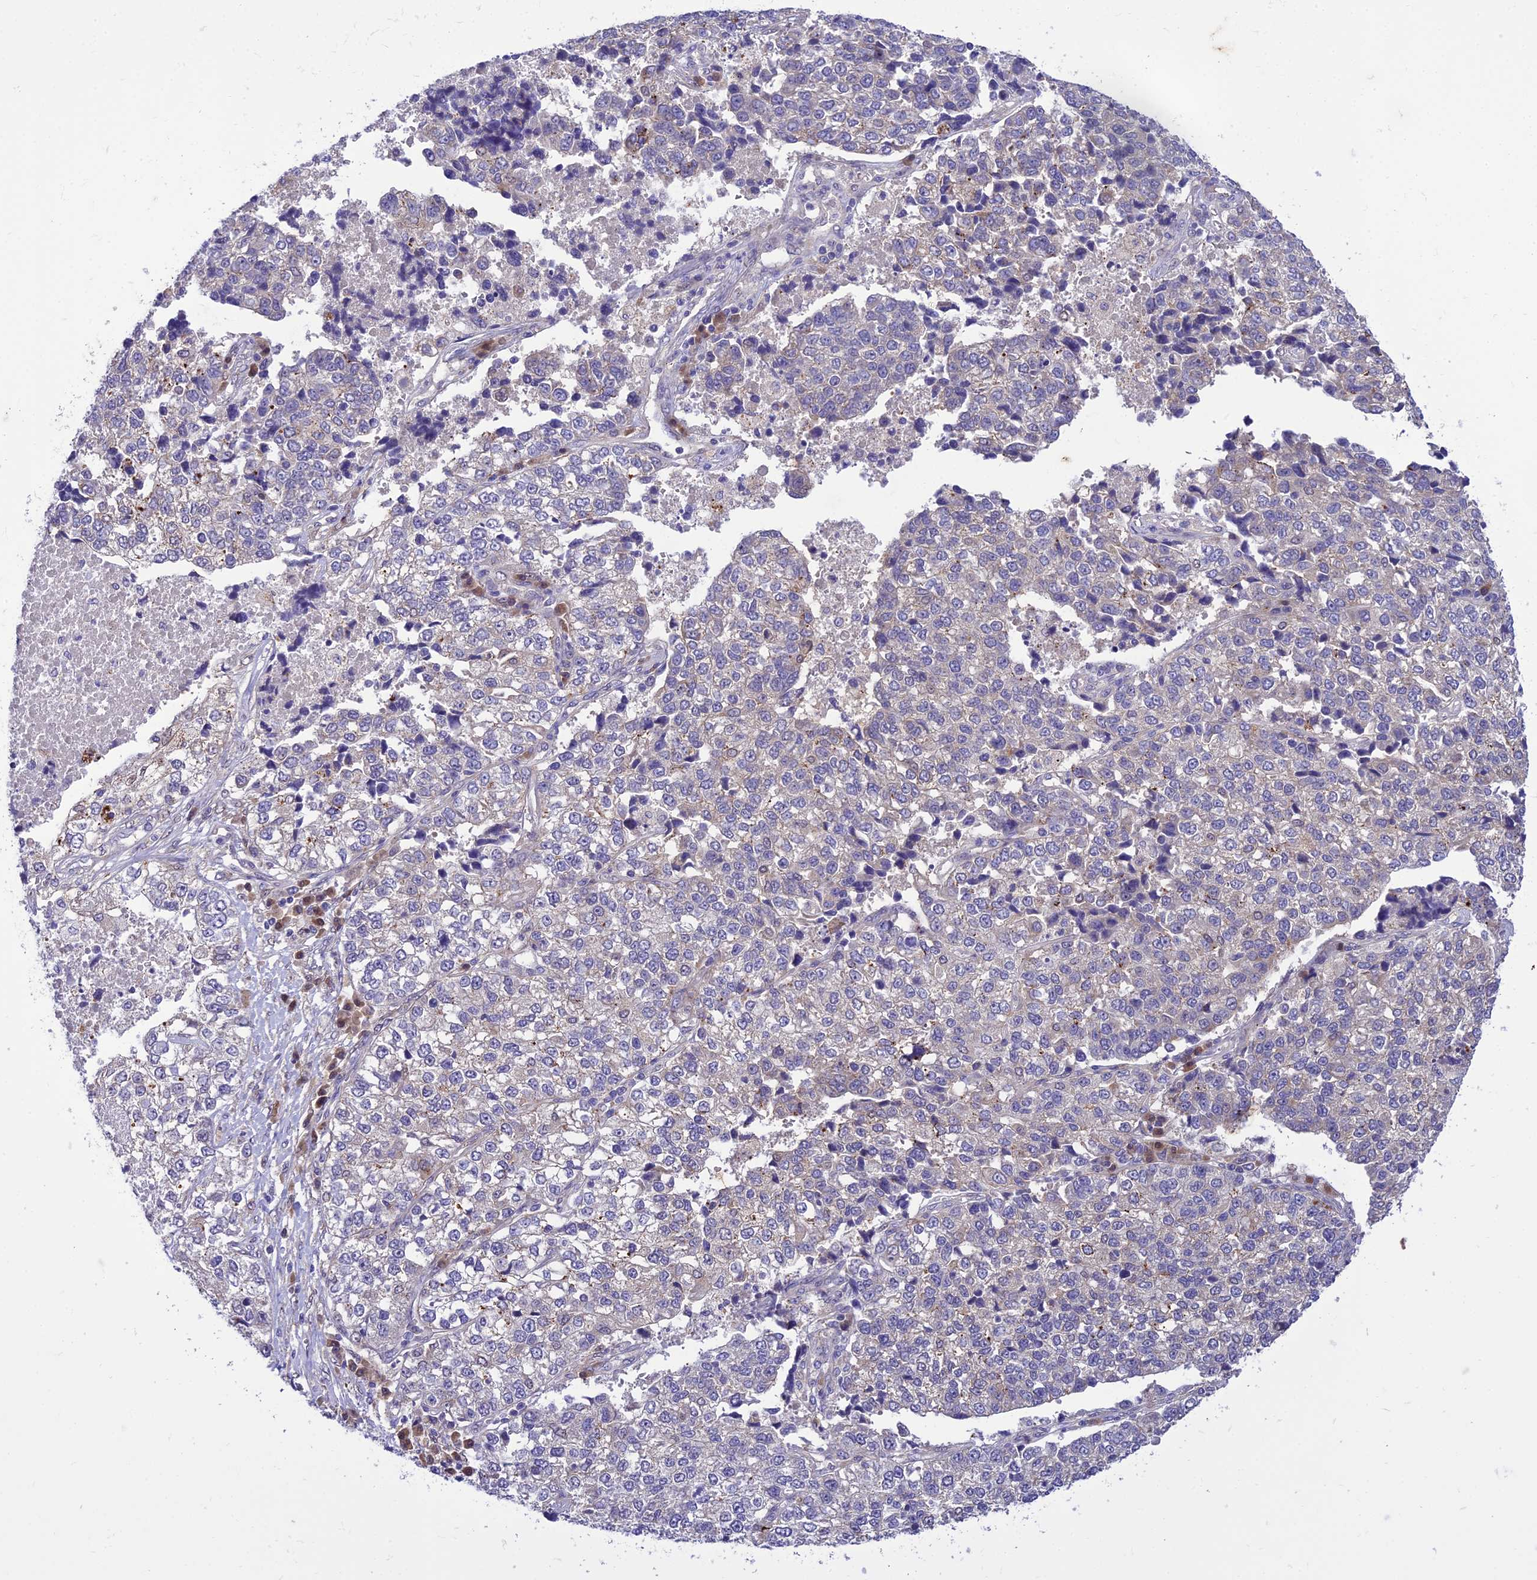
{"staining": {"intensity": "negative", "quantity": "none", "location": "none"}, "tissue": "lung cancer", "cell_type": "Tumor cells", "image_type": "cancer", "snomed": [{"axis": "morphology", "description": "Adenocarcinoma, NOS"}, {"axis": "topography", "description": "Lung"}], "caption": "High magnification brightfield microscopy of lung adenocarcinoma stained with DAB (3,3'-diaminobenzidine) (brown) and counterstained with hematoxylin (blue): tumor cells show no significant positivity.", "gene": "BORCS6", "patient": {"sex": "male", "age": 49}}